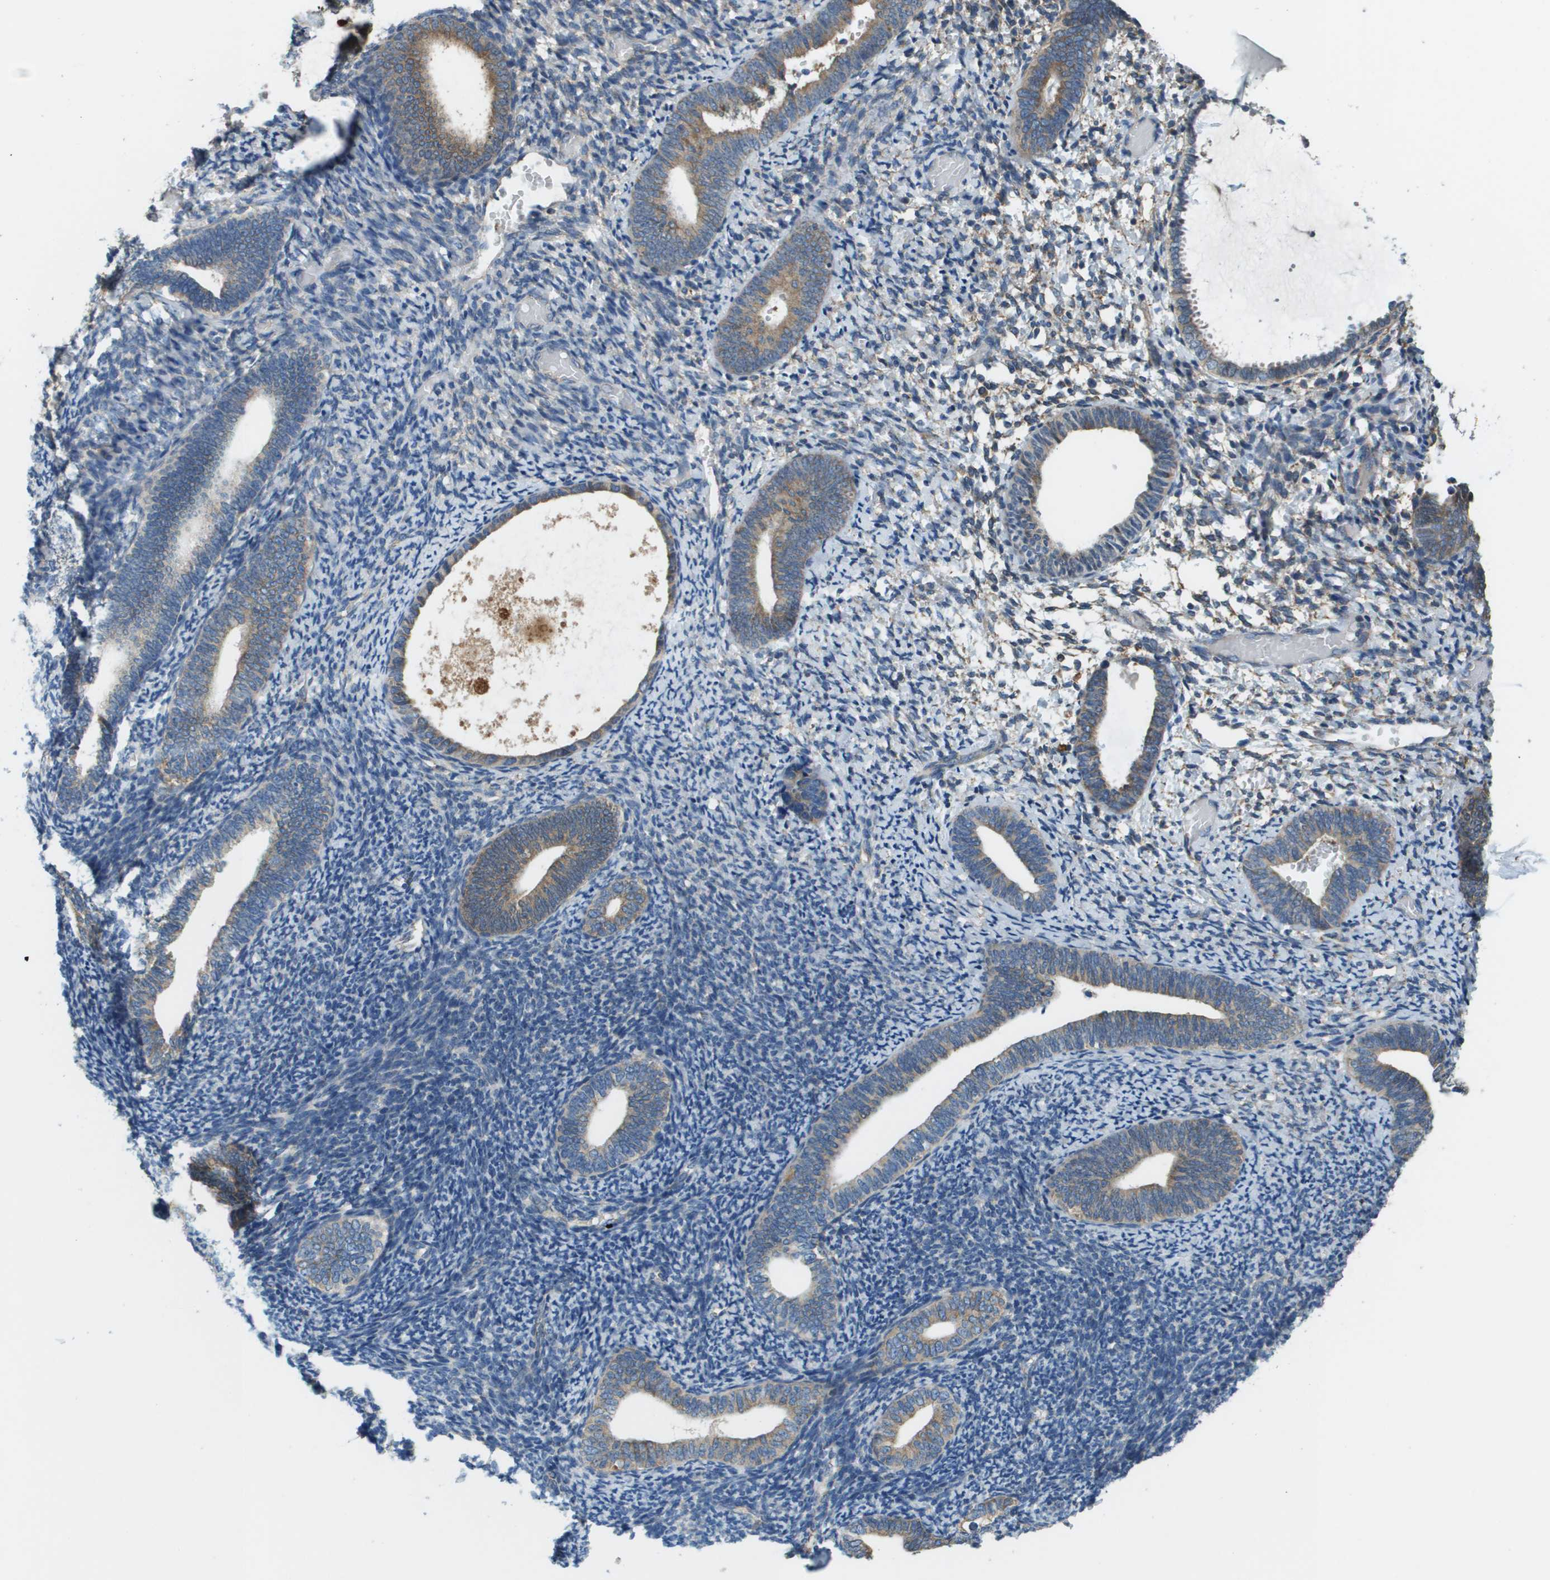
{"staining": {"intensity": "negative", "quantity": "none", "location": "none"}, "tissue": "endometrium", "cell_type": "Cells in endometrial stroma", "image_type": "normal", "snomed": [{"axis": "morphology", "description": "Normal tissue, NOS"}, {"axis": "topography", "description": "Endometrium"}], "caption": "A high-resolution image shows immunohistochemistry staining of benign endometrium, which reveals no significant positivity in cells in endometrial stroma.", "gene": "SAMSN1", "patient": {"sex": "female", "age": 66}}